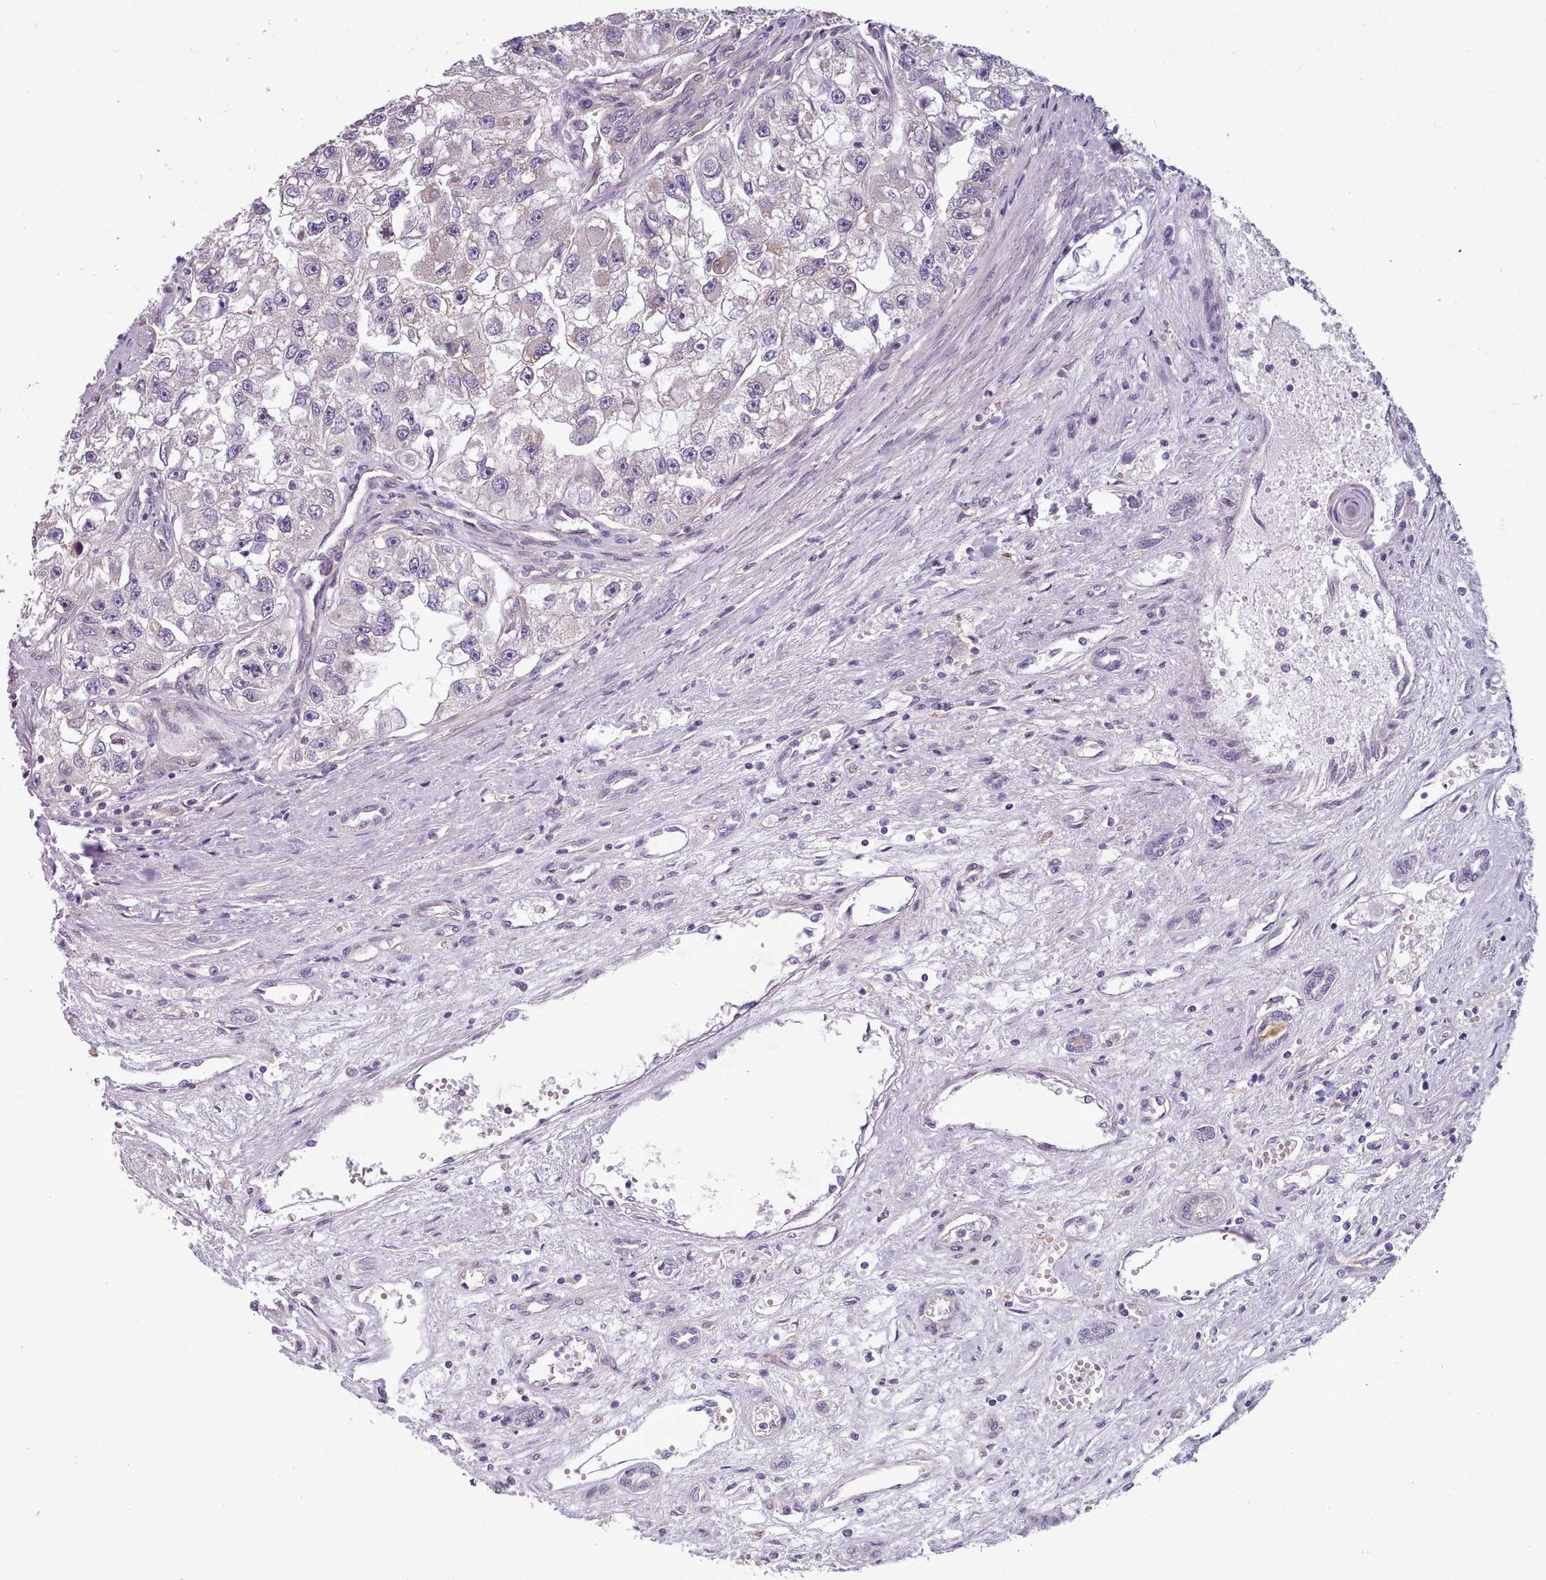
{"staining": {"intensity": "negative", "quantity": "none", "location": "none"}, "tissue": "renal cancer", "cell_type": "Tumor cells", "image_type": "cancer", "snomed": [{"axis": "morphology", "description": "Adenocarcinoma, NOS"}, {"axis": "topography", "description": "Kidney"}], "caption": "Immunohistochemistry (IHC) of human renal adenocarcinoma demonstrates no positivity in tumor cells.", "gene": "DPF1", "patient": {"sex": "male", "age": 63}}